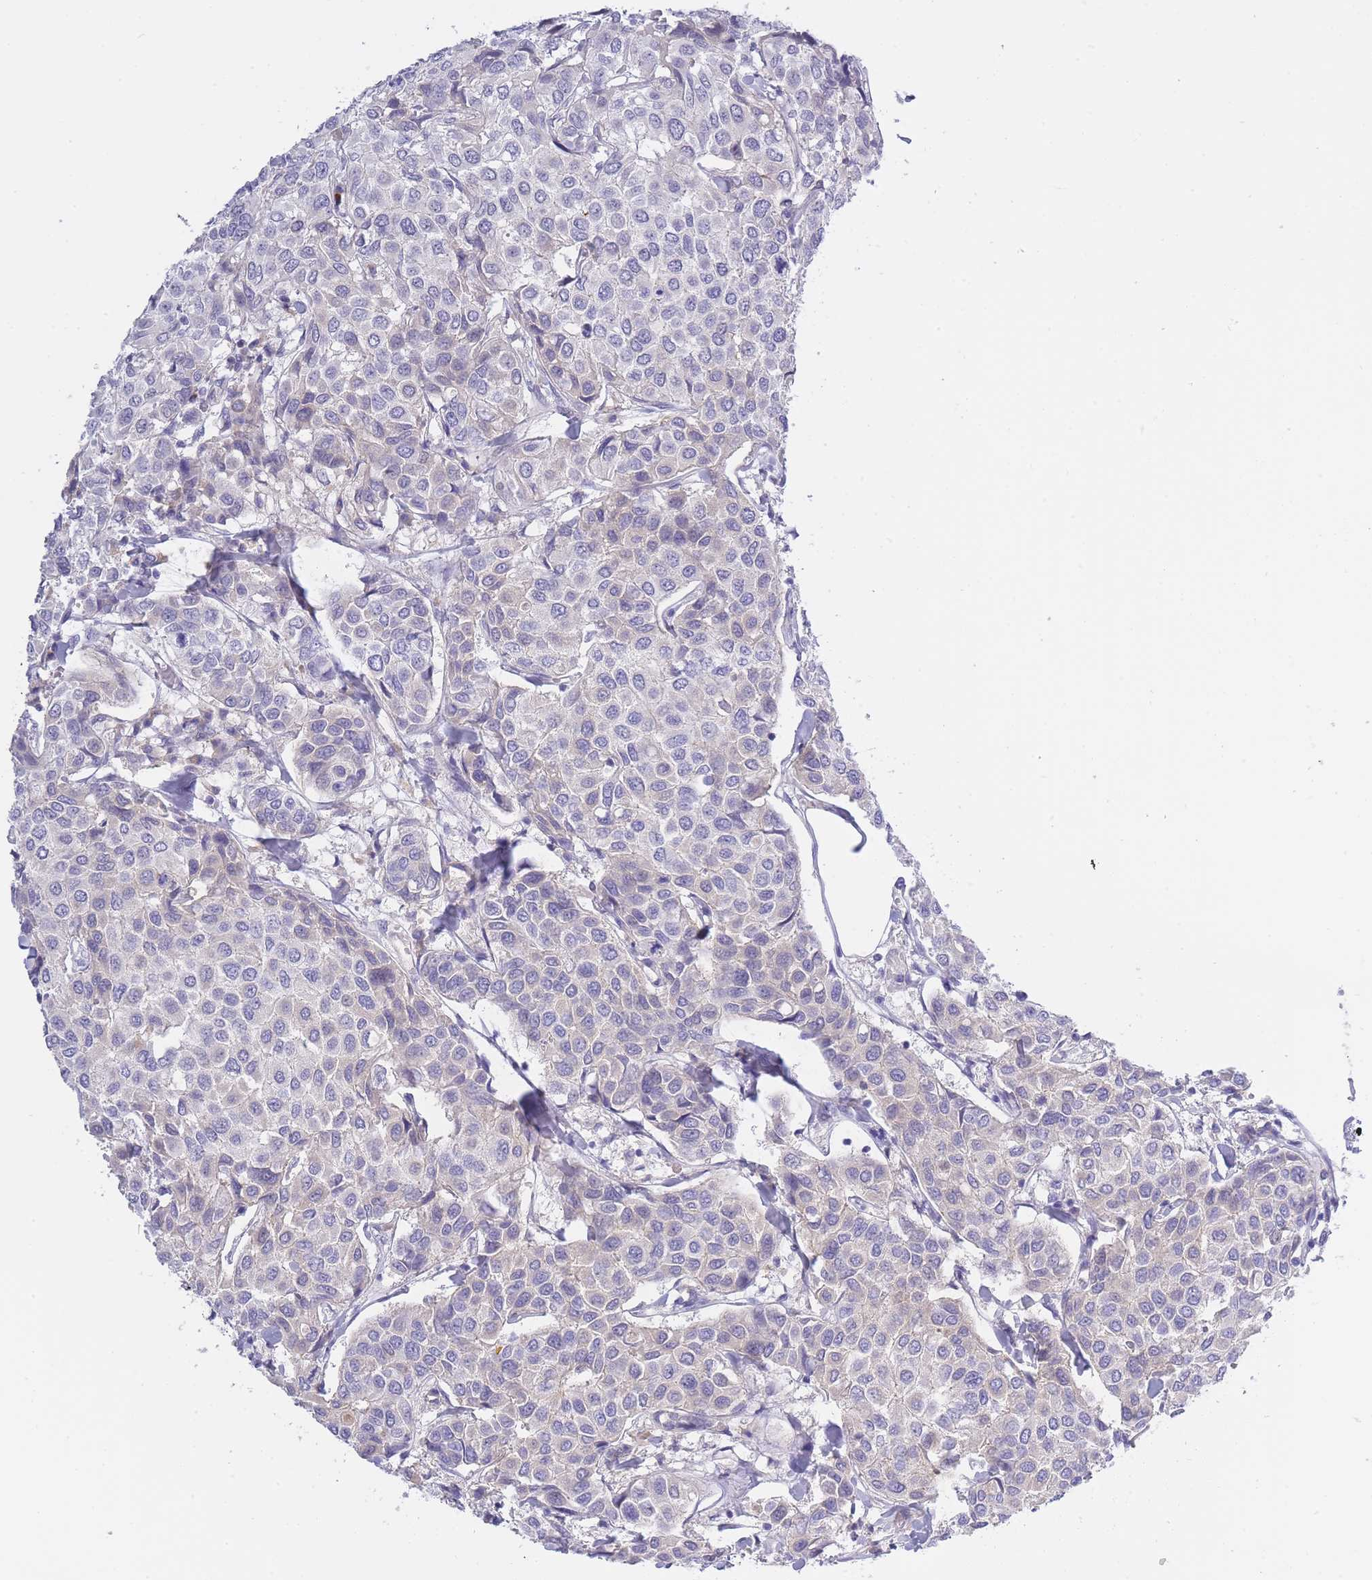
{"staining": {"intensity": "negative", "quantity": "none", "location": "none"}, "tissue": "breast cancer", "cell_type": "Tumor cells", "image_type": "cancer", "snomed": [{"axis": "morphology", "description": "Duct carcinoma"}, {"axis": "topography", "description": "Breast"}], "caption": "The photomicrograph displays no staining of tumor cells in breast infiltrating ductal carcinoma.", "gene": "PRR23B", "patient": {"sex": "female", "age": 55}}